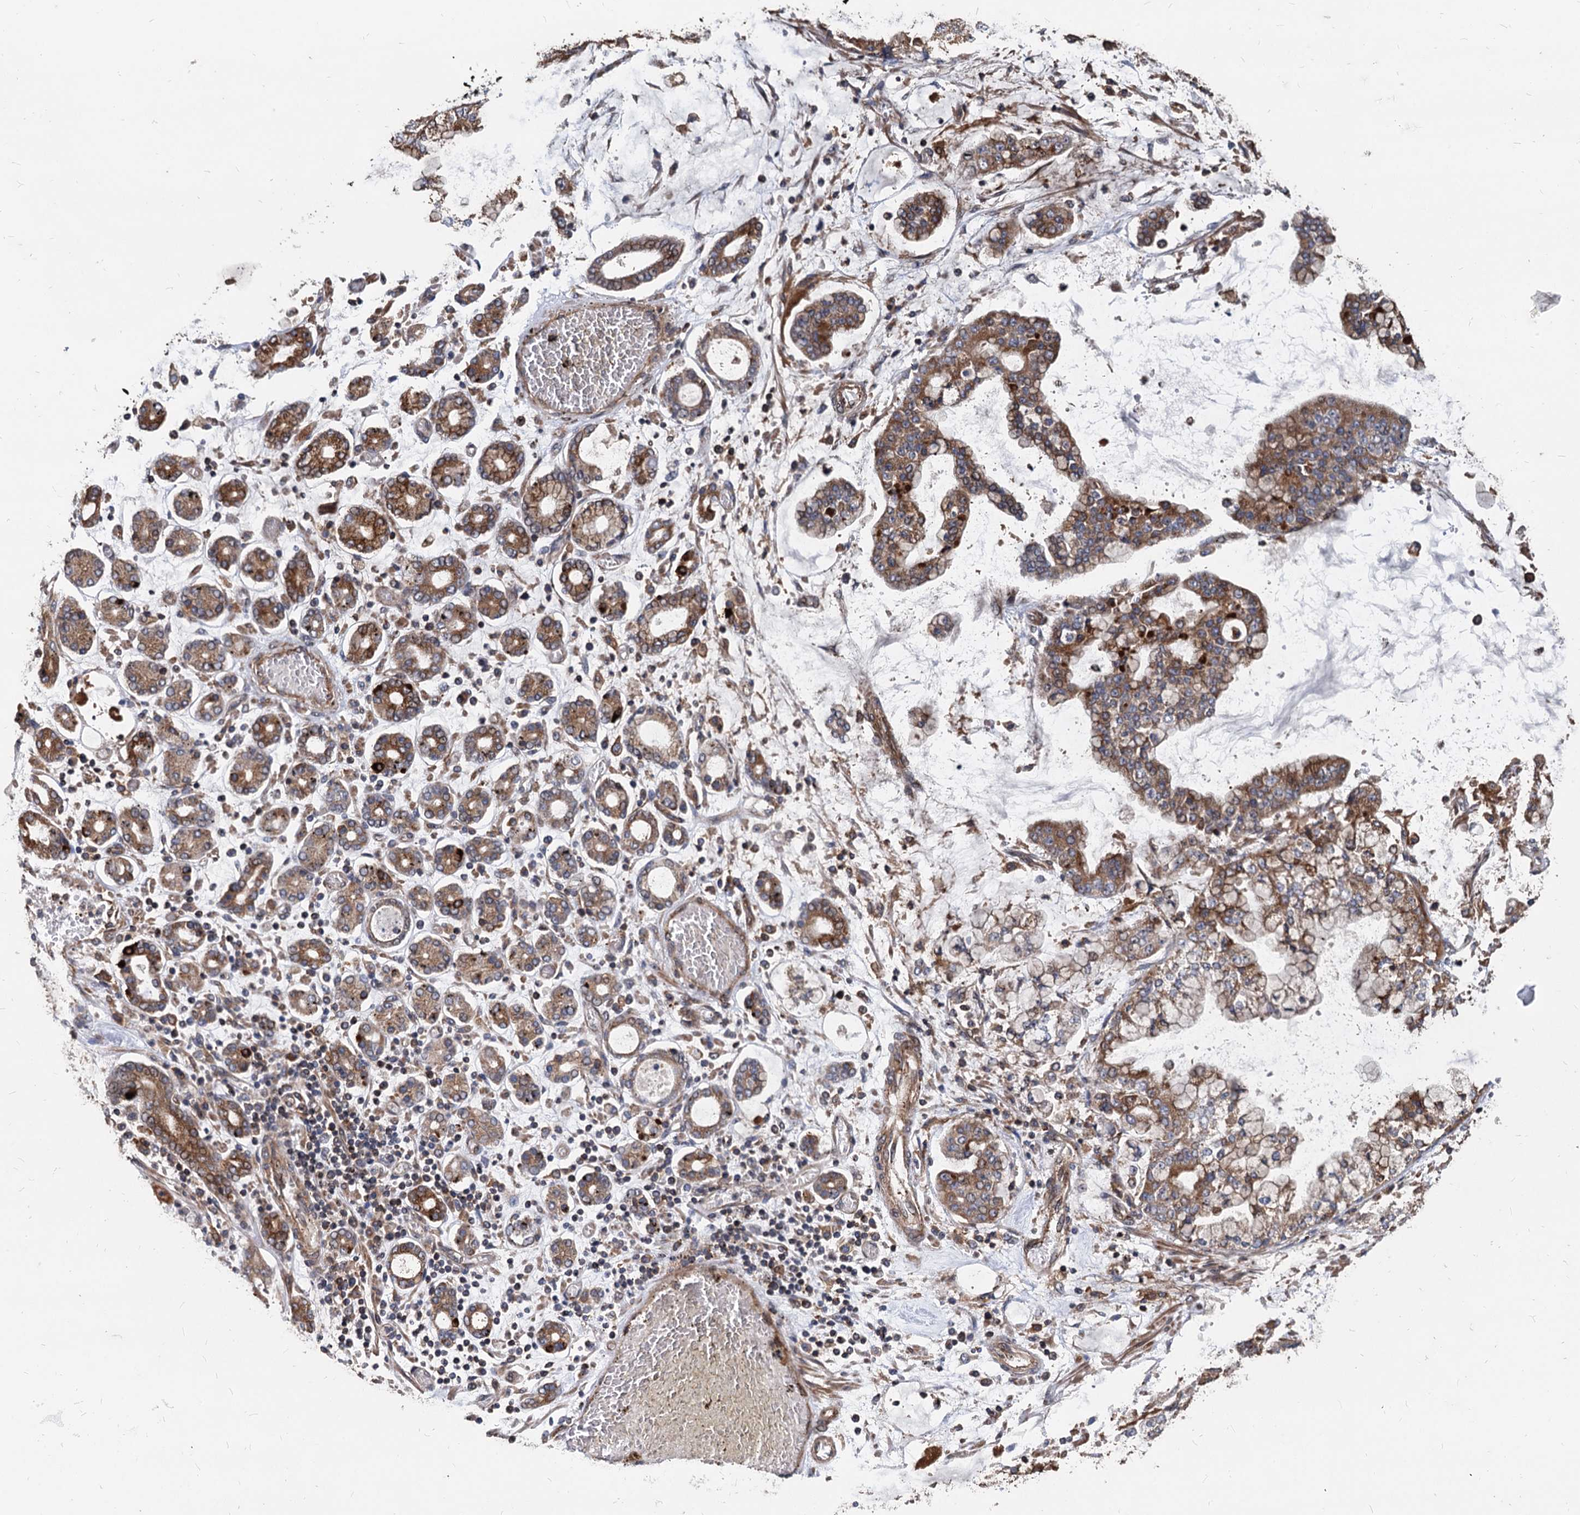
{"staining": {"intensity": "strong", "quantity": "25%-75%", "location": "cytoplasmic/membranous"}, "tissue": "stomach cancer", "cell_type": "Tumor cells", "image_type": "cancer", "snomed": [{"axis": "morphology", "description": "Normal tissue, NOS"}, {"axis": "morphology", "description": "Adenocarcinoma, NOS"}, {"axis": "topography", "description": "Stomach, upper"}, {"axis": "topography", "description": "Stomach"}], "caption": "Protein expression analysis of human stomach adenocarcinoma reveals strong cytoplasmic/membranous staining in about 25%-75% of tumor cells.", "gene": "STIM1", "patient": {"sex": "male", "age": 76}}